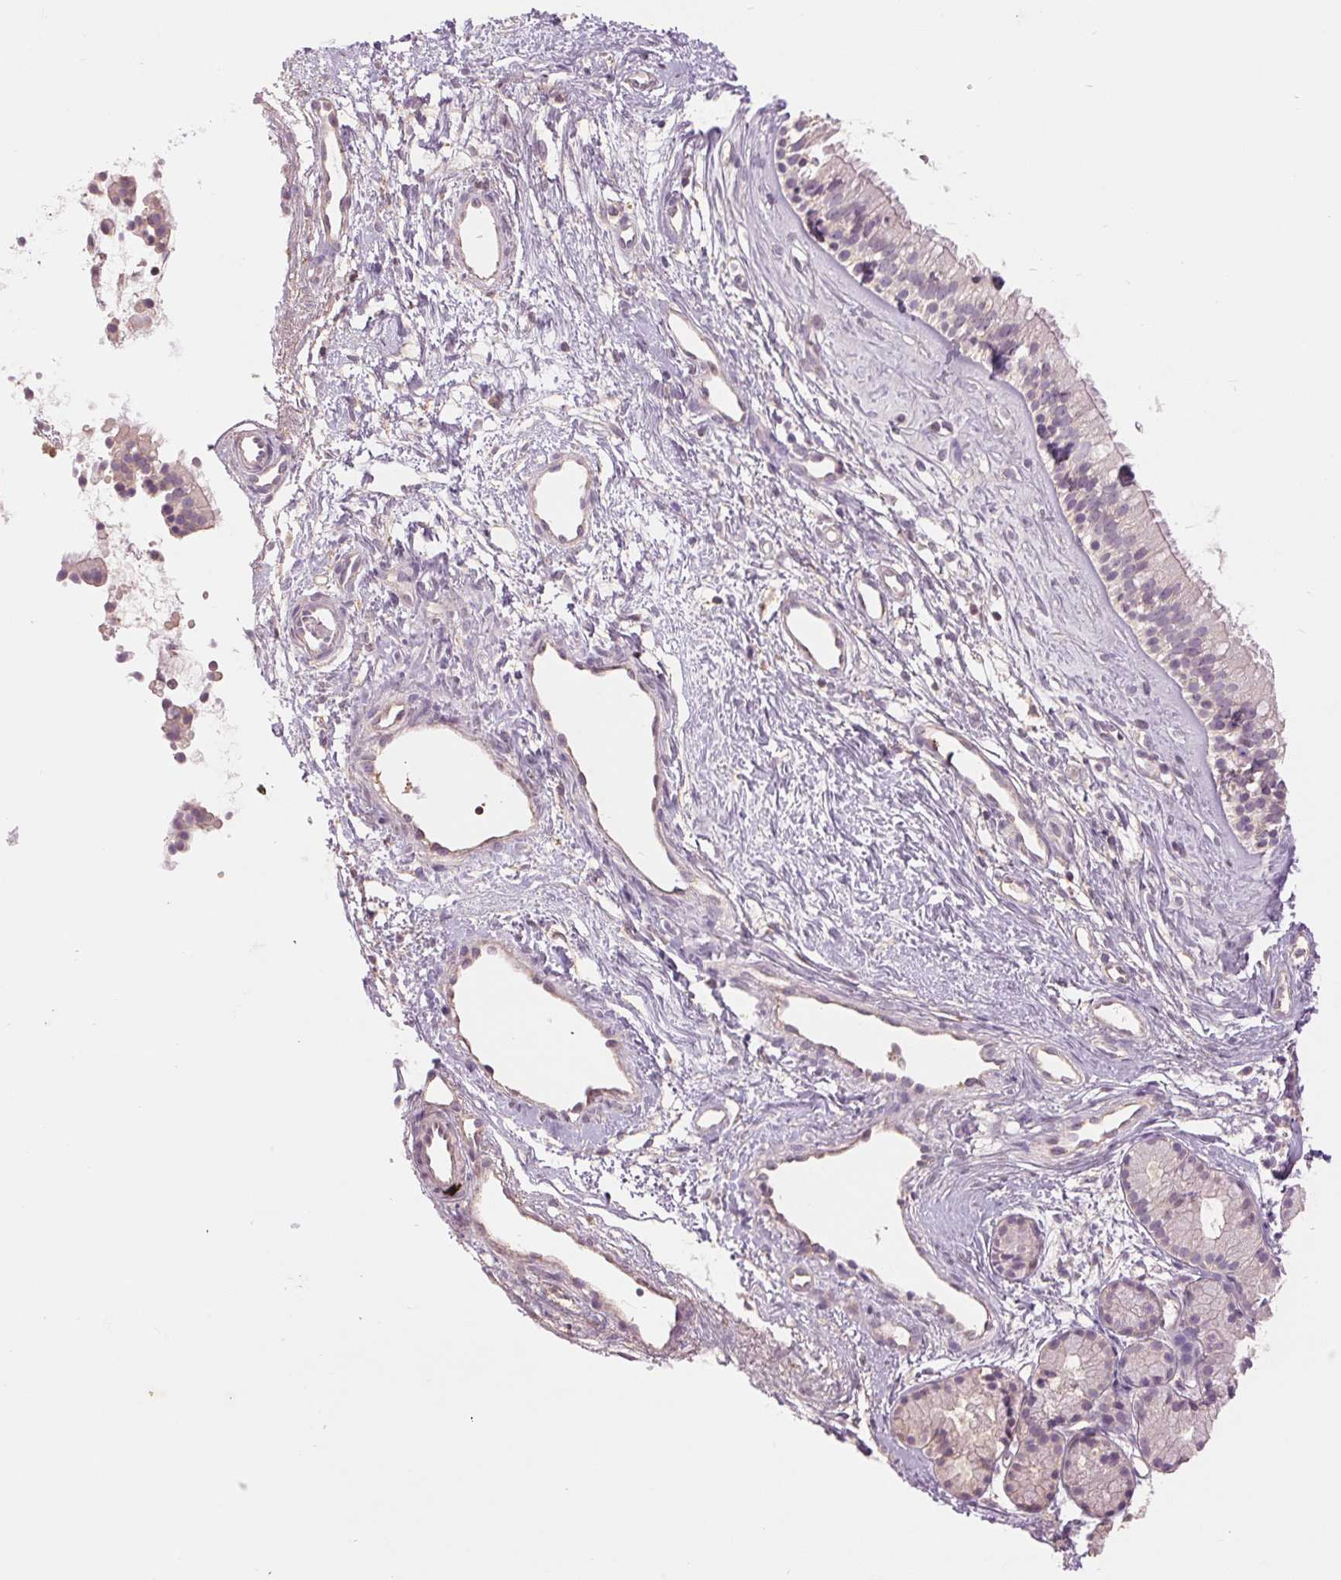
{"staining": {"intensity": "negative", "quantity": "none", "location": "none"}, "tissue": "nasopharynx", "cell_type": "Respiratory epithelial cells", "image_type": "normal", "snomed": [{"axis": "morphology", "description": "Normal tissue, NOS"}, {"axis": "topography", "description": "Nasopharynx"}], "caption": "This is a histopathology image of immunohistochemistry (IHC) staining of normal nasopharynx, which shows no expression in respiratory epithelial cells. (DAB immunohistochemistry (IHC), high magnification).", "gene": "FXYD4", "patient": {"sex": "male", "age": 58}}